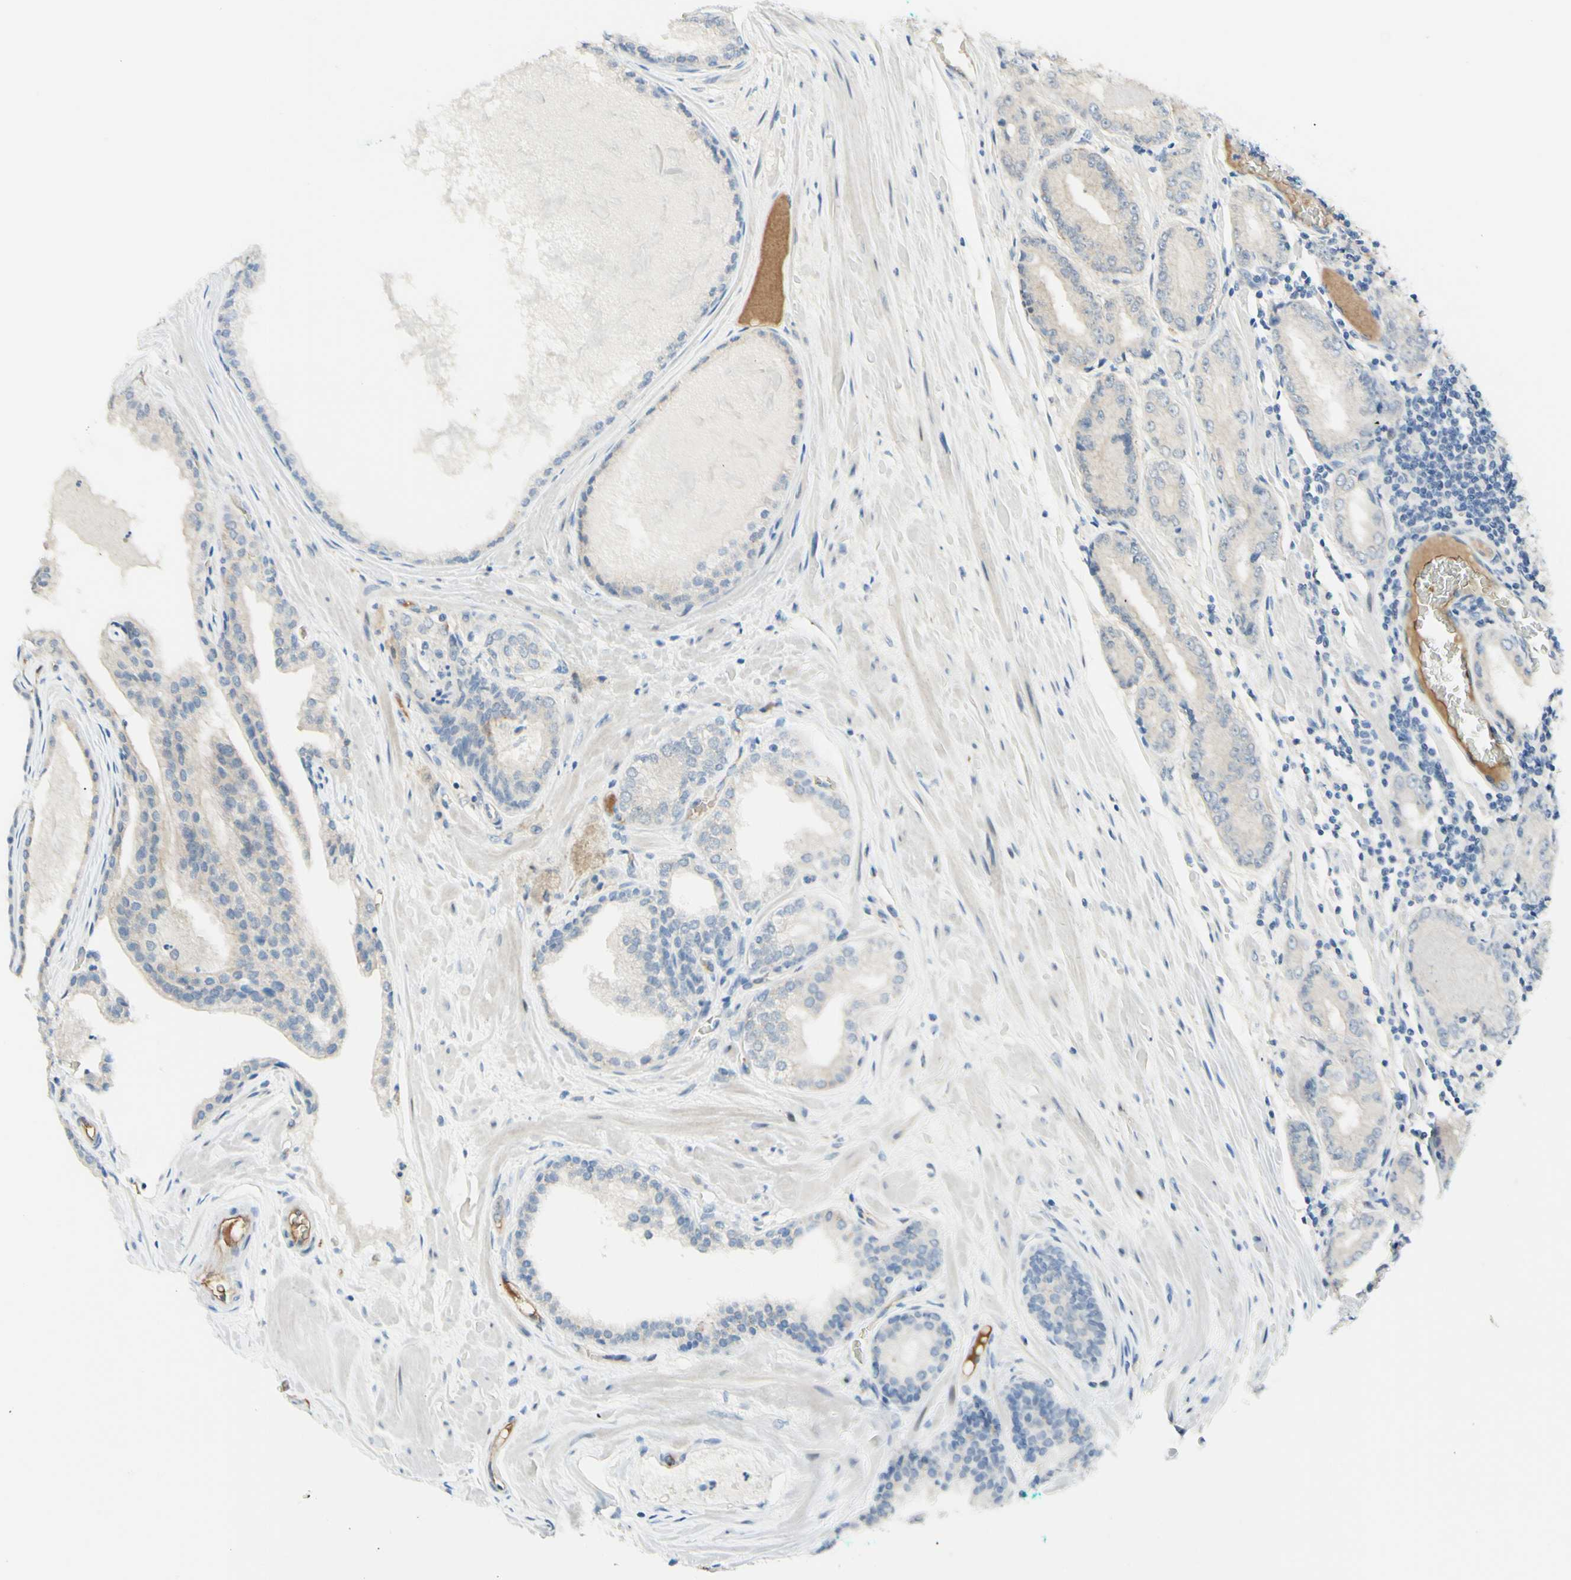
{"staining": {"intensity": "negative", "quantity": "none", "location": "none"}, "tissue": "prostate cancer", "cell_type": "Tumor cells", "image_type": "cancer", "snomed": [{"axis": "morphology", "description": "Adenocarcinoma, High grade"}, {"axis": "topography", "description": "Prostate"}], "caption": "This is an IHC image of prostate high-grade adenocarcinoma. There is no positivity in tumor cells.", "gene": "ANGPT2", "patient": {"sex": "male", "age": 59}}